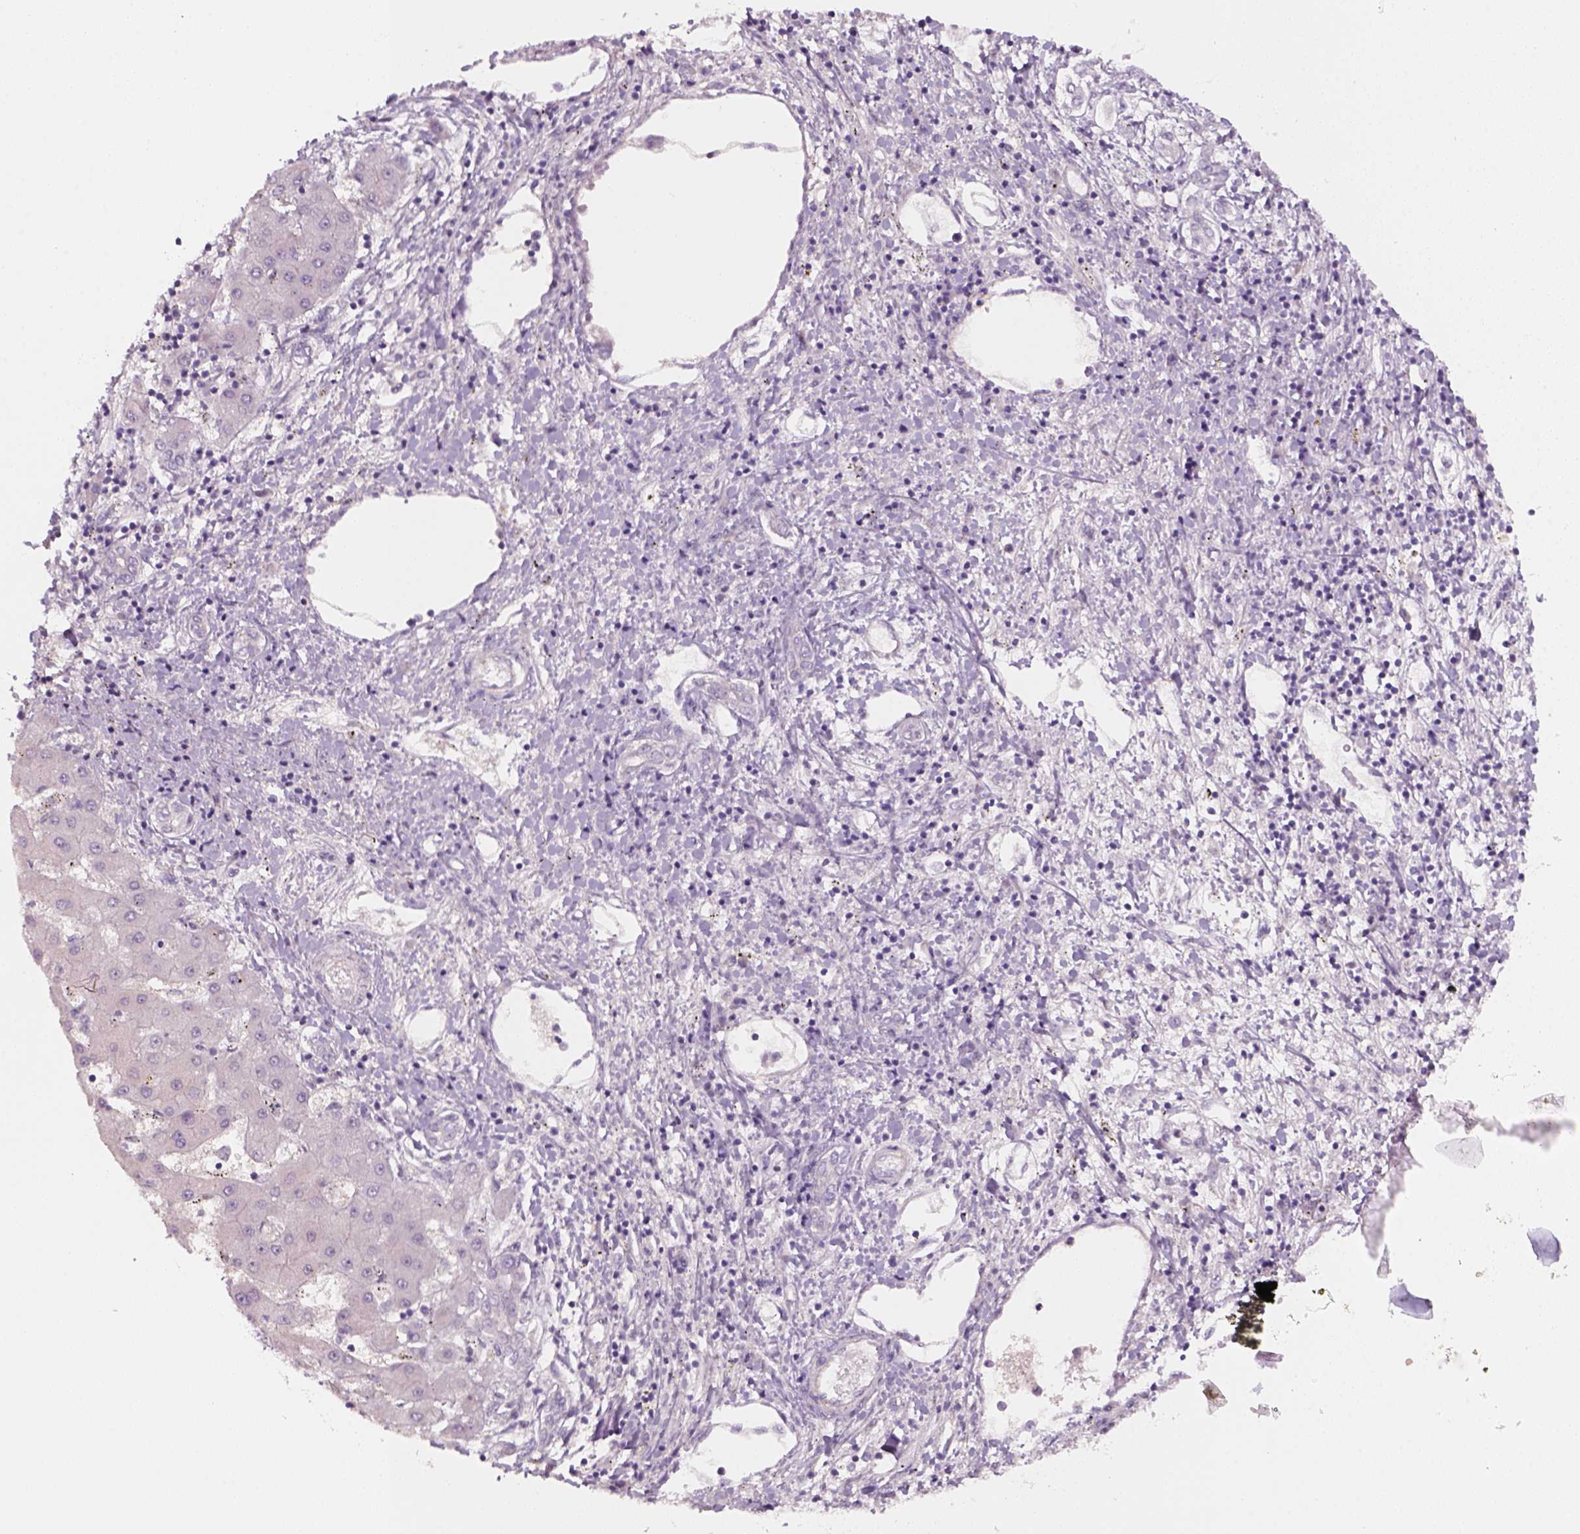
{"staining": {"intensity": "negative", "quantity": "none", "location": "none"}, "tissue": "liver cancer", "cell_type": "Tumor cells", "image_type": "cancer", "snomed": [{"axis": "morphology", "description": "Carcinoma, Hepatocellular, NOS"}, {"axis": "topography", "description": "Liver"}], "caption": "This micrograph is of liver cancer stained with IHC to label a protein in brown with the nuclei are counter-stained blue. There is no expression in tumor cells.", "gene": "KRT25", "patient": {"sex": "male", "age": 56}}